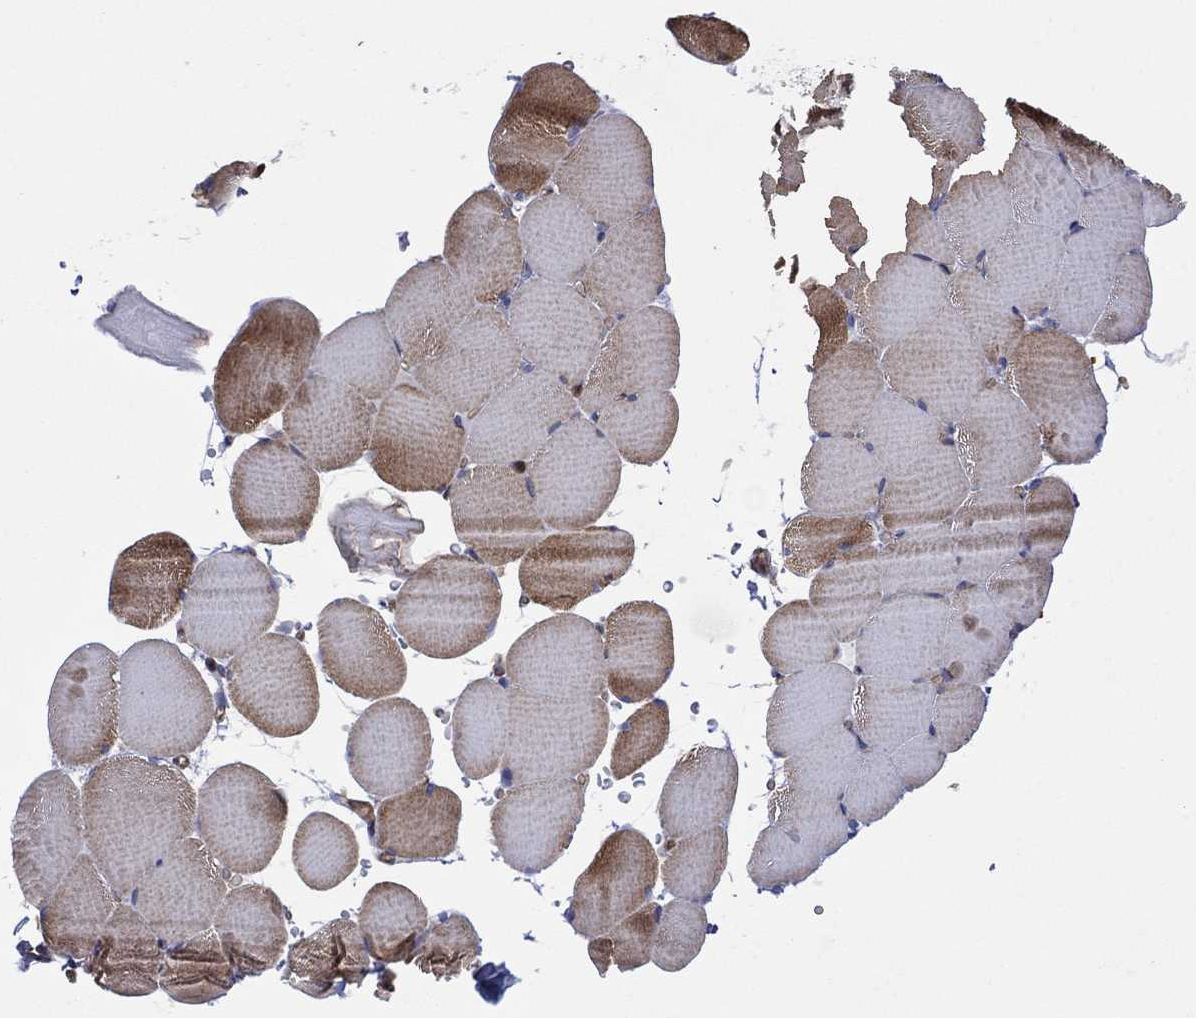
{"staining": {"intensity": "moderate", "quantity": "25%-75%", "location": "cytoplasmic/membranous"}, "tissue": "skeletal muscle", "cell_type": "Myocytes", "image_type": "normal", "snomed": [{"axis": "morphology", "description": "Normal tissue, NOS"}, {"axis": "topography", "description": "Skeletal muscle"}], "caption": "Immunohistochemistry (IHC) of benign human skeletal muscle reveals medium levels of moderate cytoplasmic/membranous positivity in approximately 25%-75% of myocytes.", "gene": "PAG1", "patient": {"sex": "female", "age": 37}}